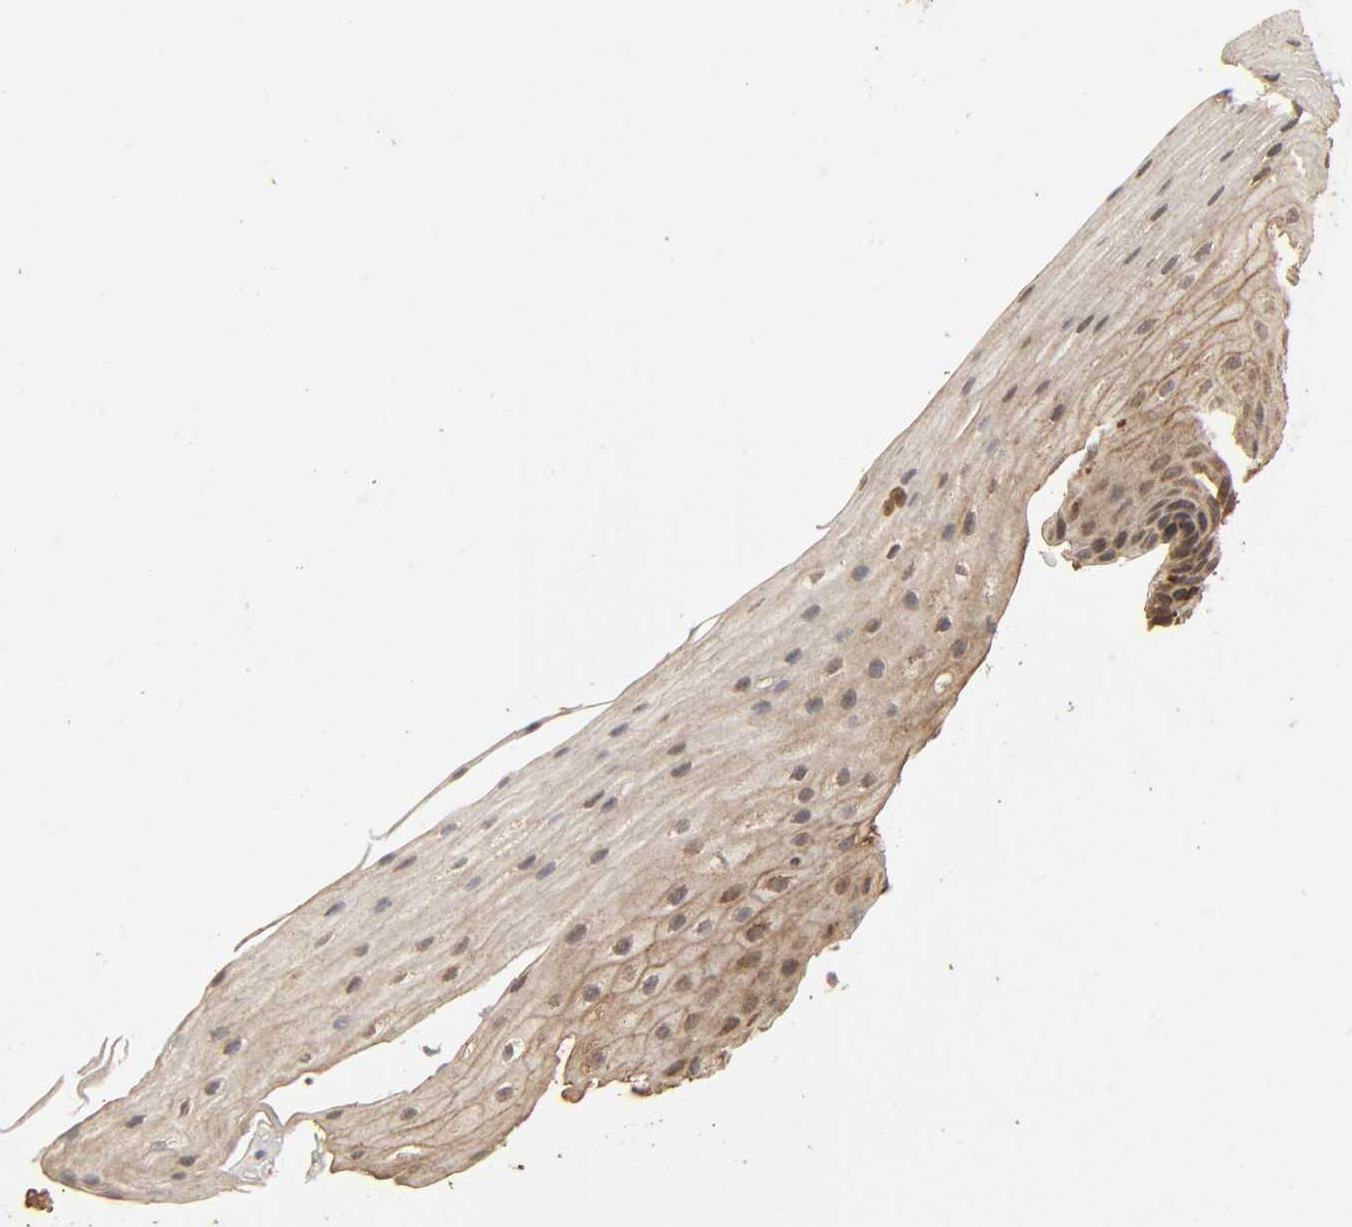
{"staining": {"intensity": "weak", "quantity": "25%-75%", "location": "cytoplasmic/membranous"}, "tissue": "esophagus", "cell_type": "Squamous epithelial cells", "image_type": "normal", "snomed": [{"axis": "morphology", "description": "Normal tissue, NOS"}, {"axis": "topography", "description": "Esophagus"}], "caption": "Immunohistochemistry (IHC) image of unremarkable esophagus: esophagus stained using IHC displays low levels of weak protein expression localized specifically in the cytoplasmic/membranous of squamous epithelial cells, appearing as a cytoplasmic/membranous brown color.", "gene": "RPS6KA6", "patient": {"sex": "female", "age": 70}}